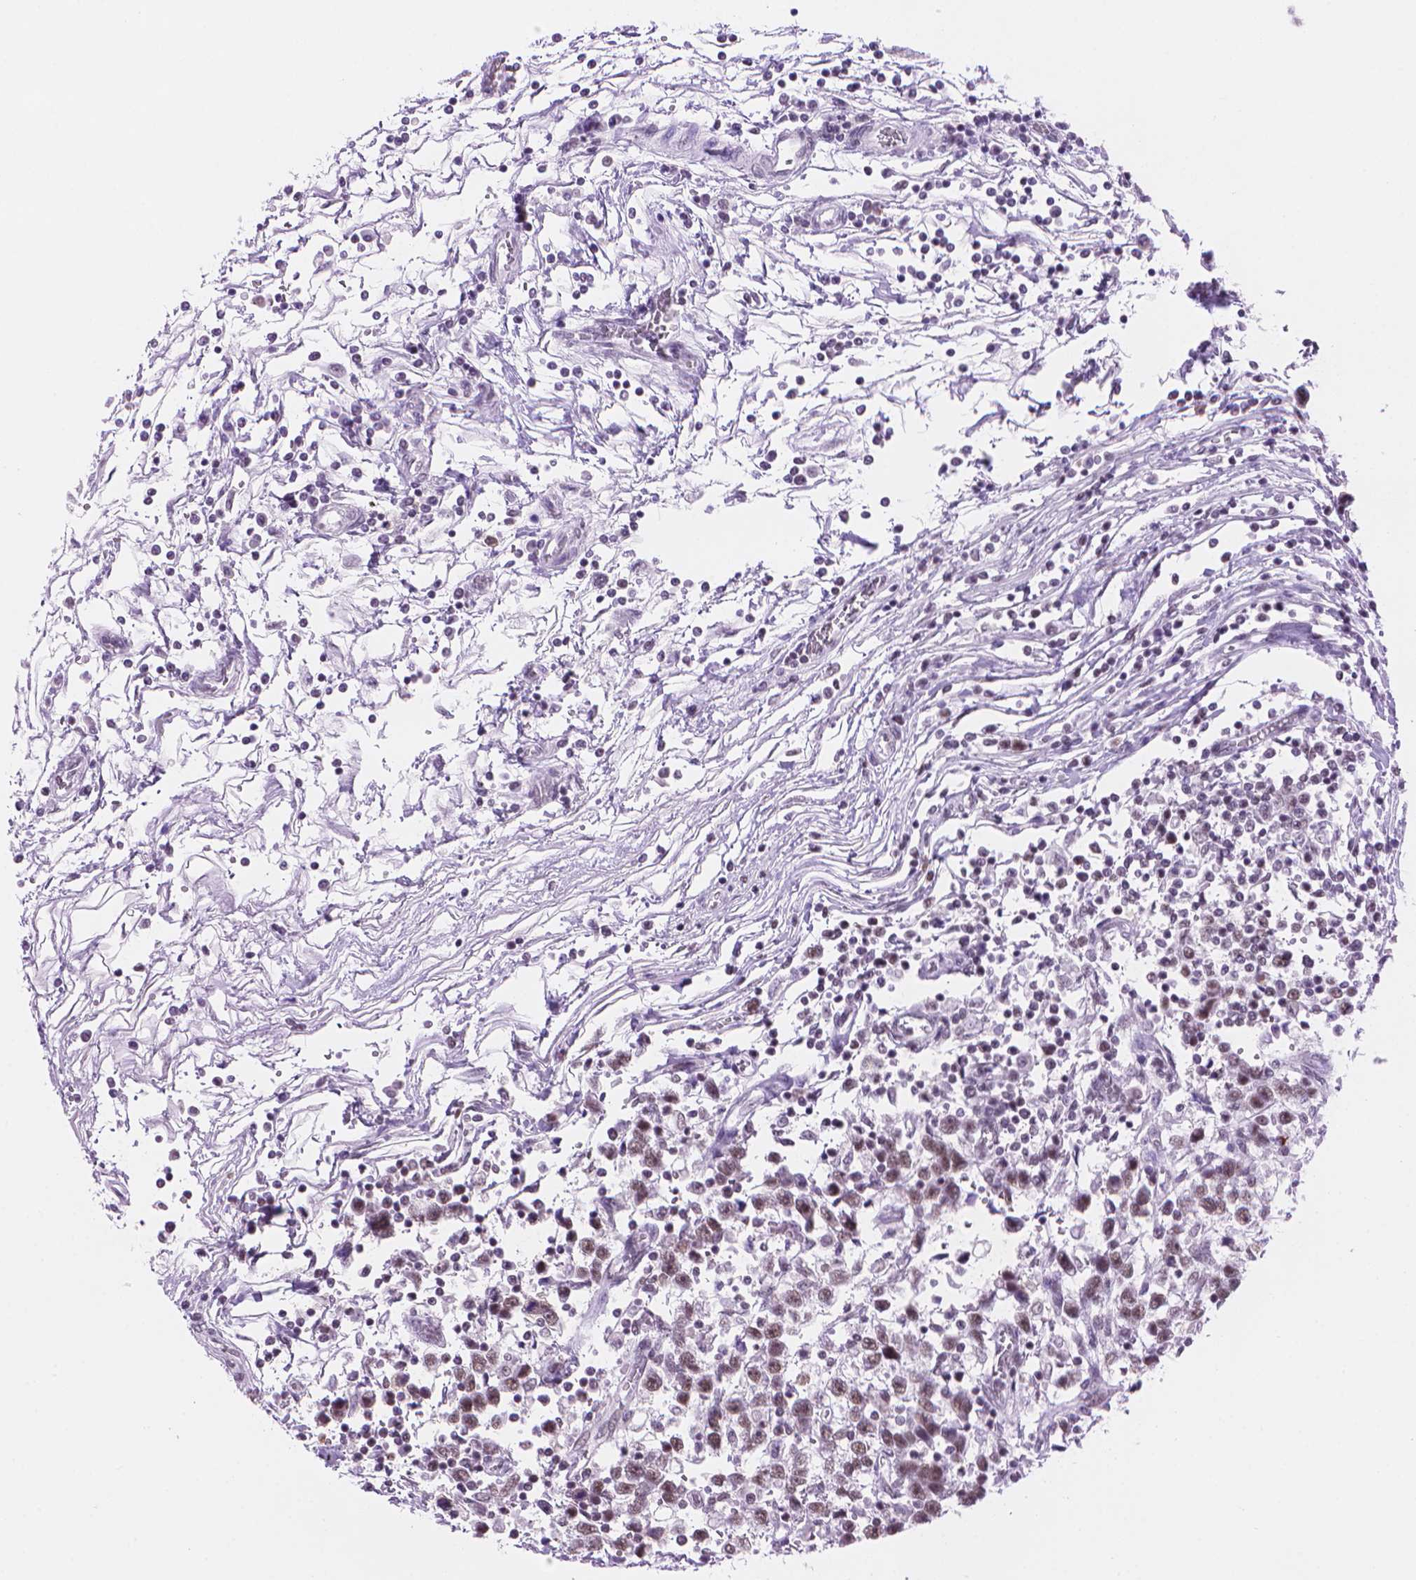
{"staining": {"intensity": "moderate", "quantity": ">75%", "location": "nuclear"}, "tissue": "testis cancer", "cell_type": "Tumor cells", "image_type": "cancer", "snomed": [{"axis": "morphology", "description": "Seminoma, NOS"}, {"axis": "topography", "description": "Testis"}], "caption": "Immunohistochemical staining of testis cancer (seminoma) displays medium levels of moderate nuclear protein expression in approximately >75% of tumor cells.", "gene": "RPA4", "patient": {"sex": "male", "age": 34}}